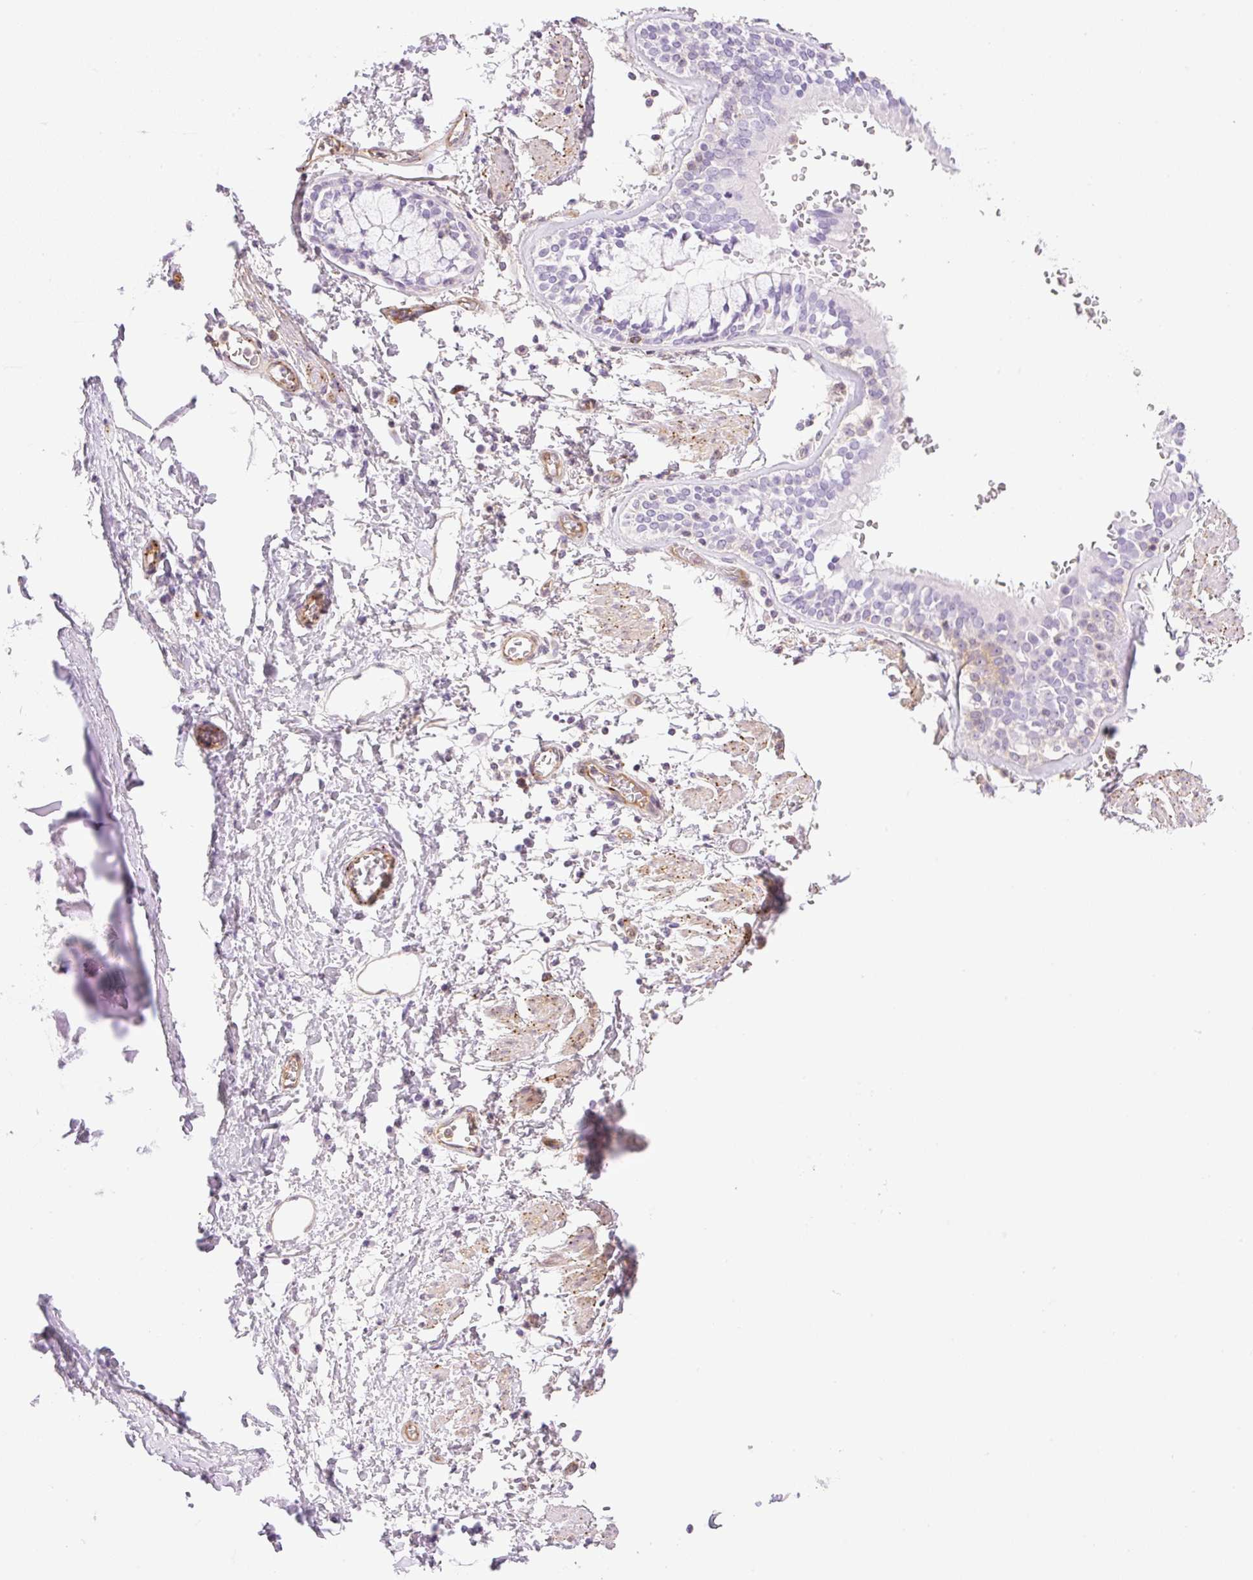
{"staining": {"intensity": "negative", "quantity": "none", "location": "none"}, "tissue": "soft tissue", "cell_type": "Chondrocytes", "image_type": "normal", "snomed": [{"axis": "morphology", "description": "Normal tissue, NOS"}, {"axis": "morphology", "description": "Degeneration, NOS"}, {"axis": "topography", "description": "Cartilage tissue"}, {"axis": "topography", "description": "Lung"}], "caption": "Photomicrograph shows no significant protein staining in chondrocytes of normal soft tissue.", "gene": "EHD1", "patient": {"sex": "female", "age": 61}}